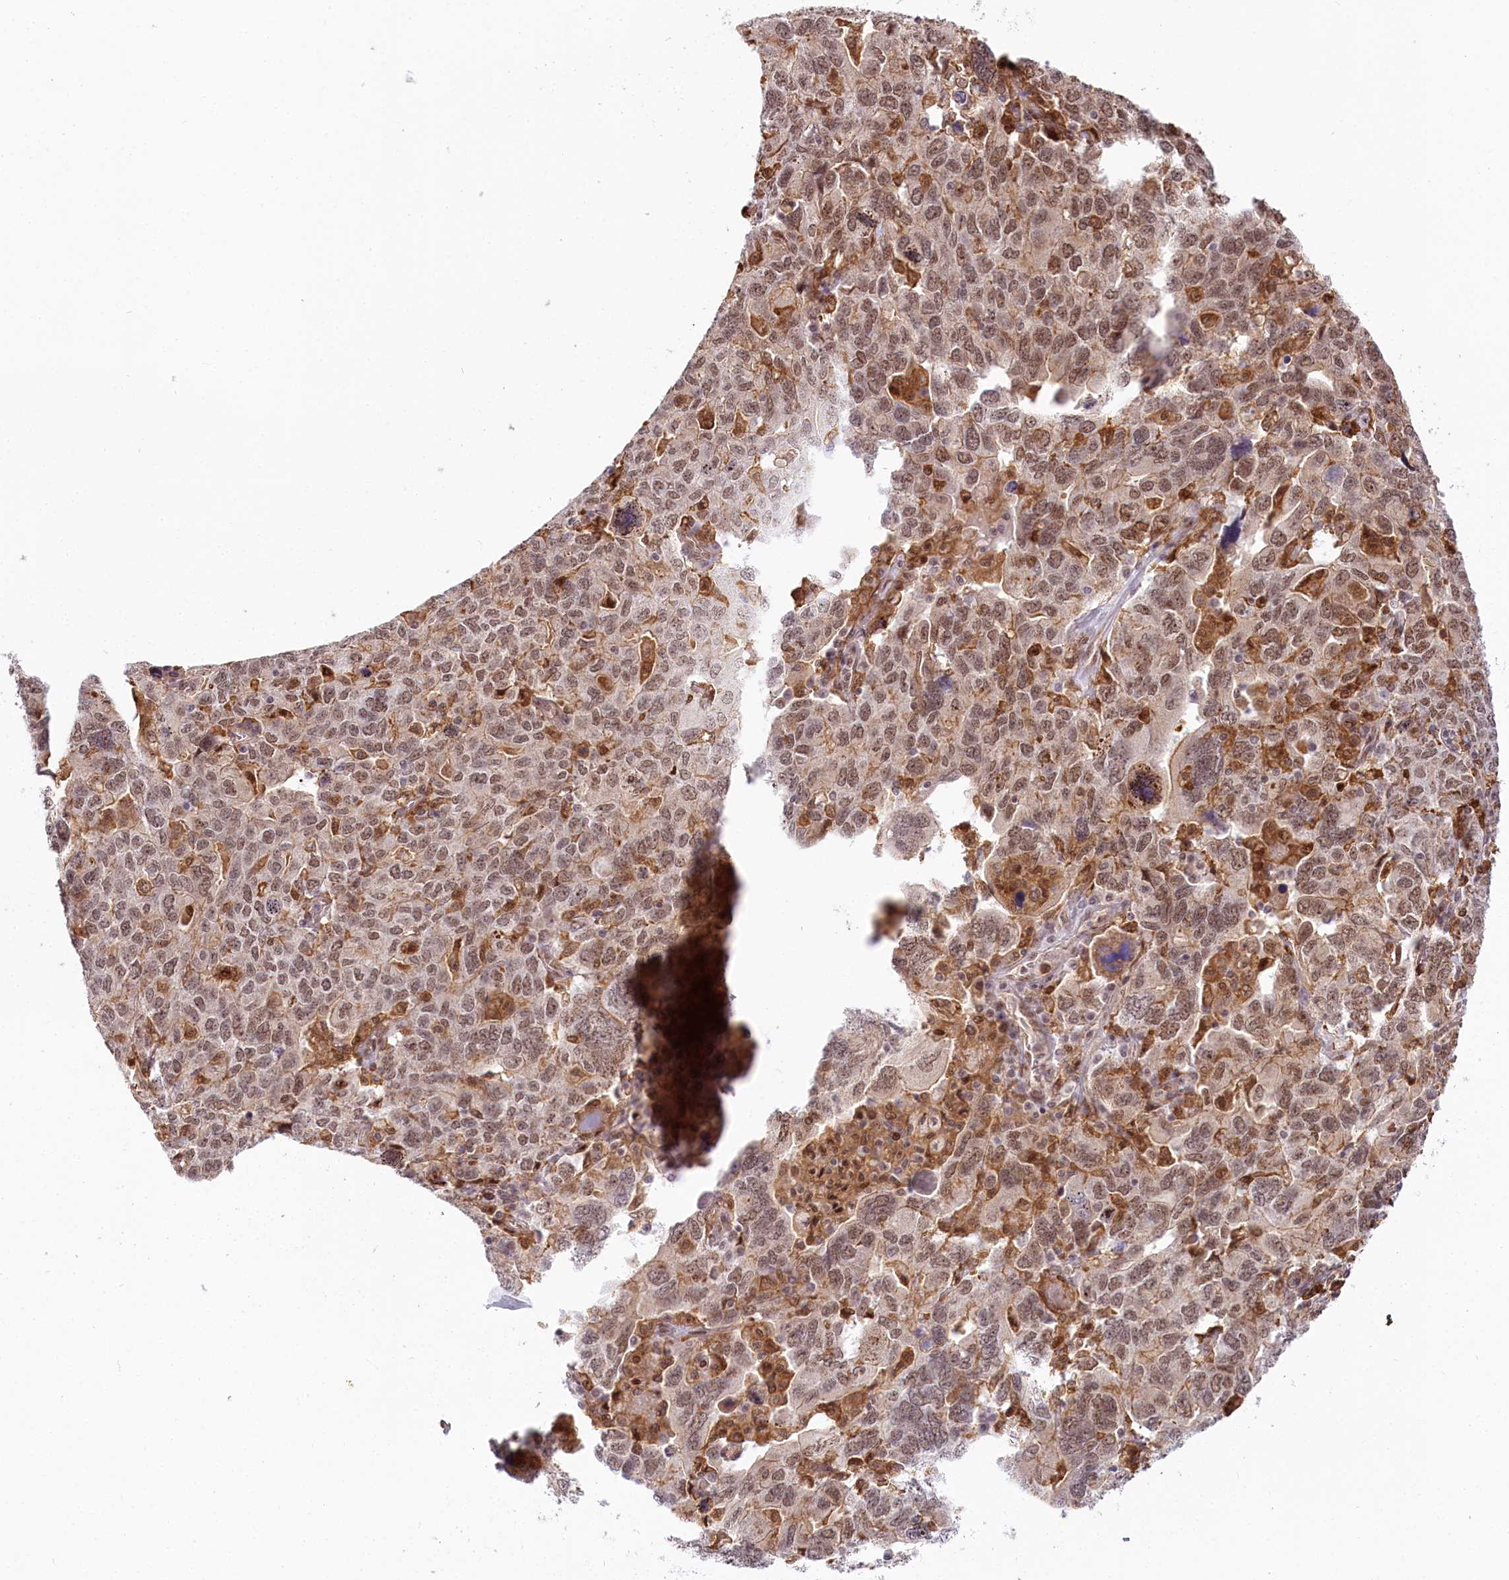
{"staining": {"intensity": "moderate", "quantity": ">75%", "location": "nuclear"}, "tissue": "ovarian cancer", "cell_type": "Tumor cells", "image_type": "cancer", "snomed": [{"axis": "morphology", "description": "Carcinoma, endometroid"}, {"axis": "topography", "description": "Ovary"}], "caption": "Immunohistochemical staining of ovarian cancer (endometroid carcinoma) demonstrates moderate nuclear protein staining in approximately >75% of tumor cells.", "gene": "TUBGCP2", "patient": {"sex": "female", "age": 62}}